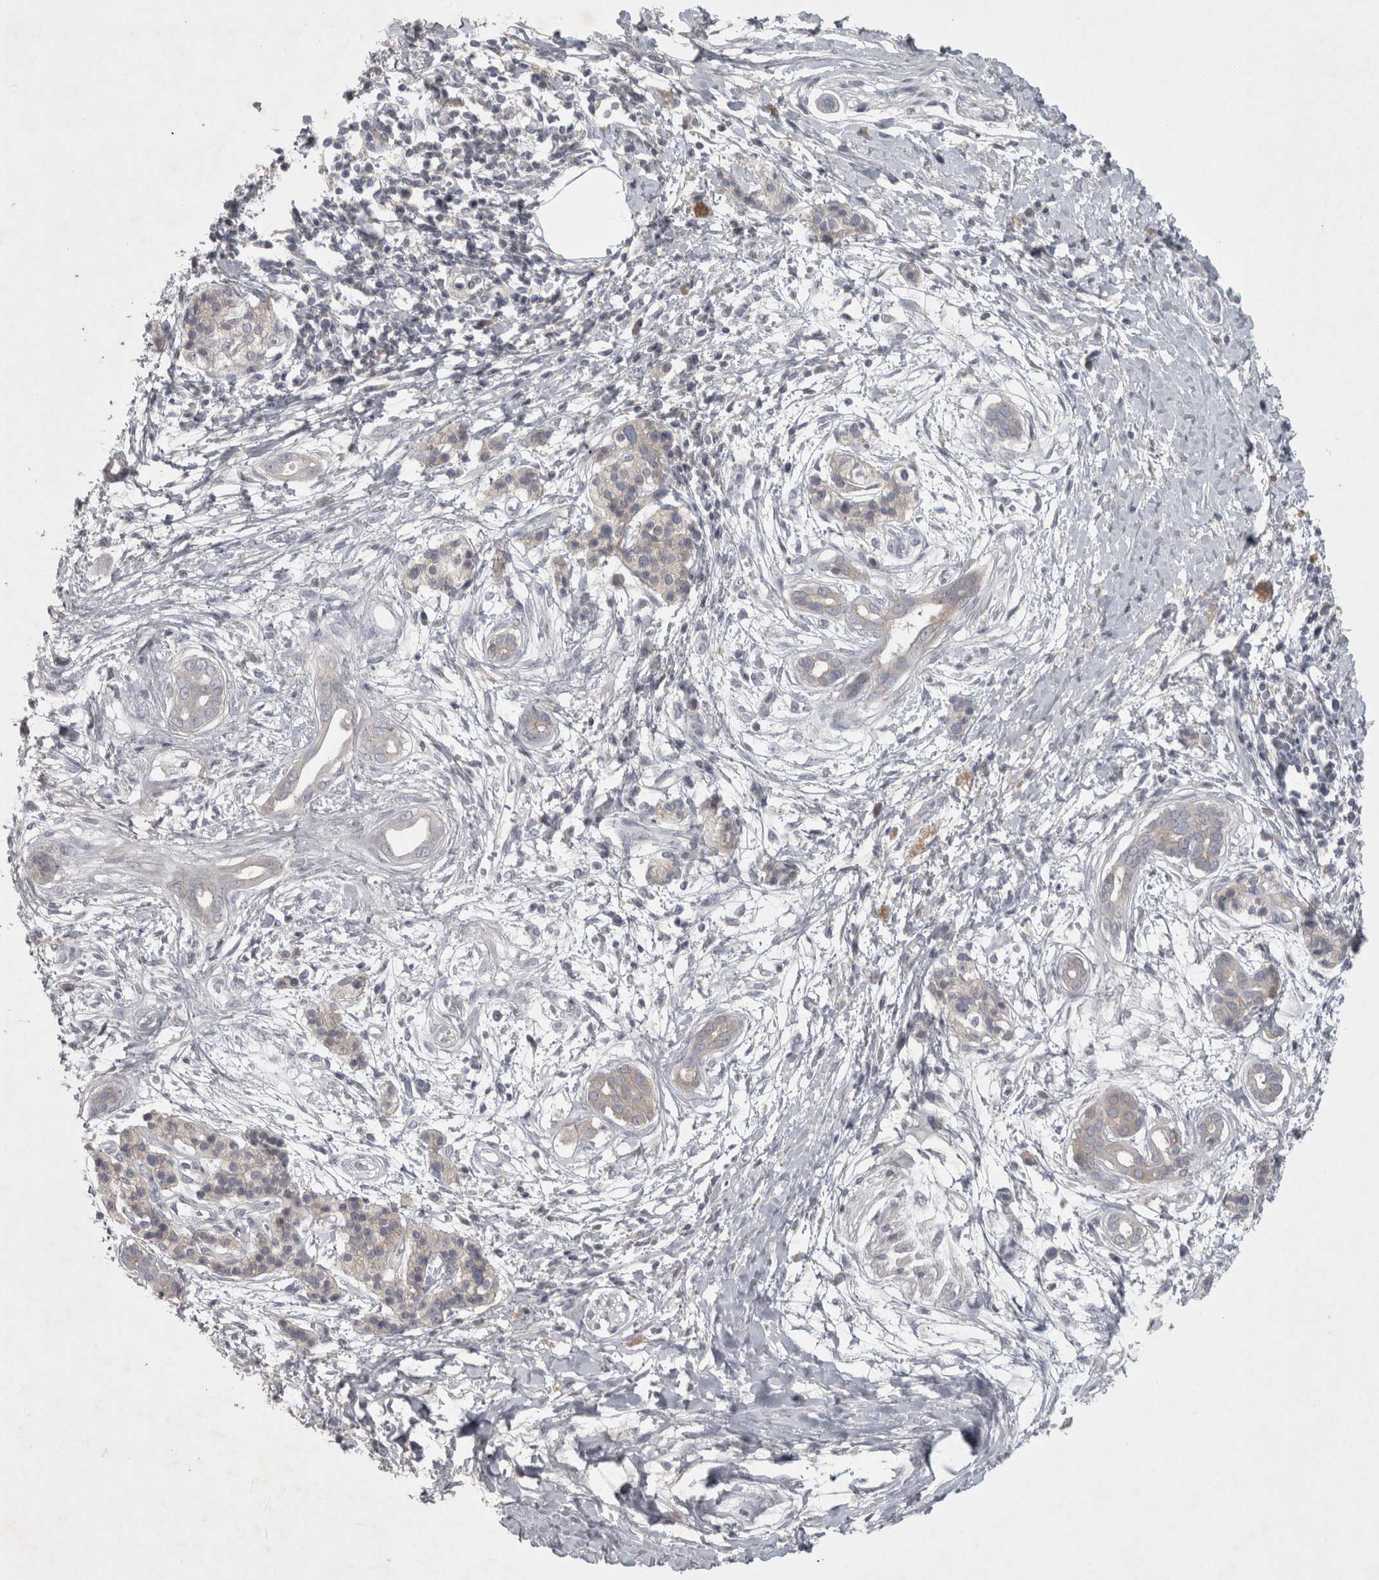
{"staining": {"intensity": "negative", "quantity": "none", "location": "none"}, "tissue": "pancreatic cancer", "cell_type": "Tumor cells", "image_type": "cancer", "snomed": [{"axis": "morphology", "description": "Adenocarcinoma, NOS"}, {"axis": "topography", "description": "Pancreas"}], "caption": "An immunohistochemistry image of pancreatic cancer is shown. There is no staining in tumor cells of pancreatic cancer.", "gene": "ENPP7", "patient": {"sex": "male", "age": 59}}